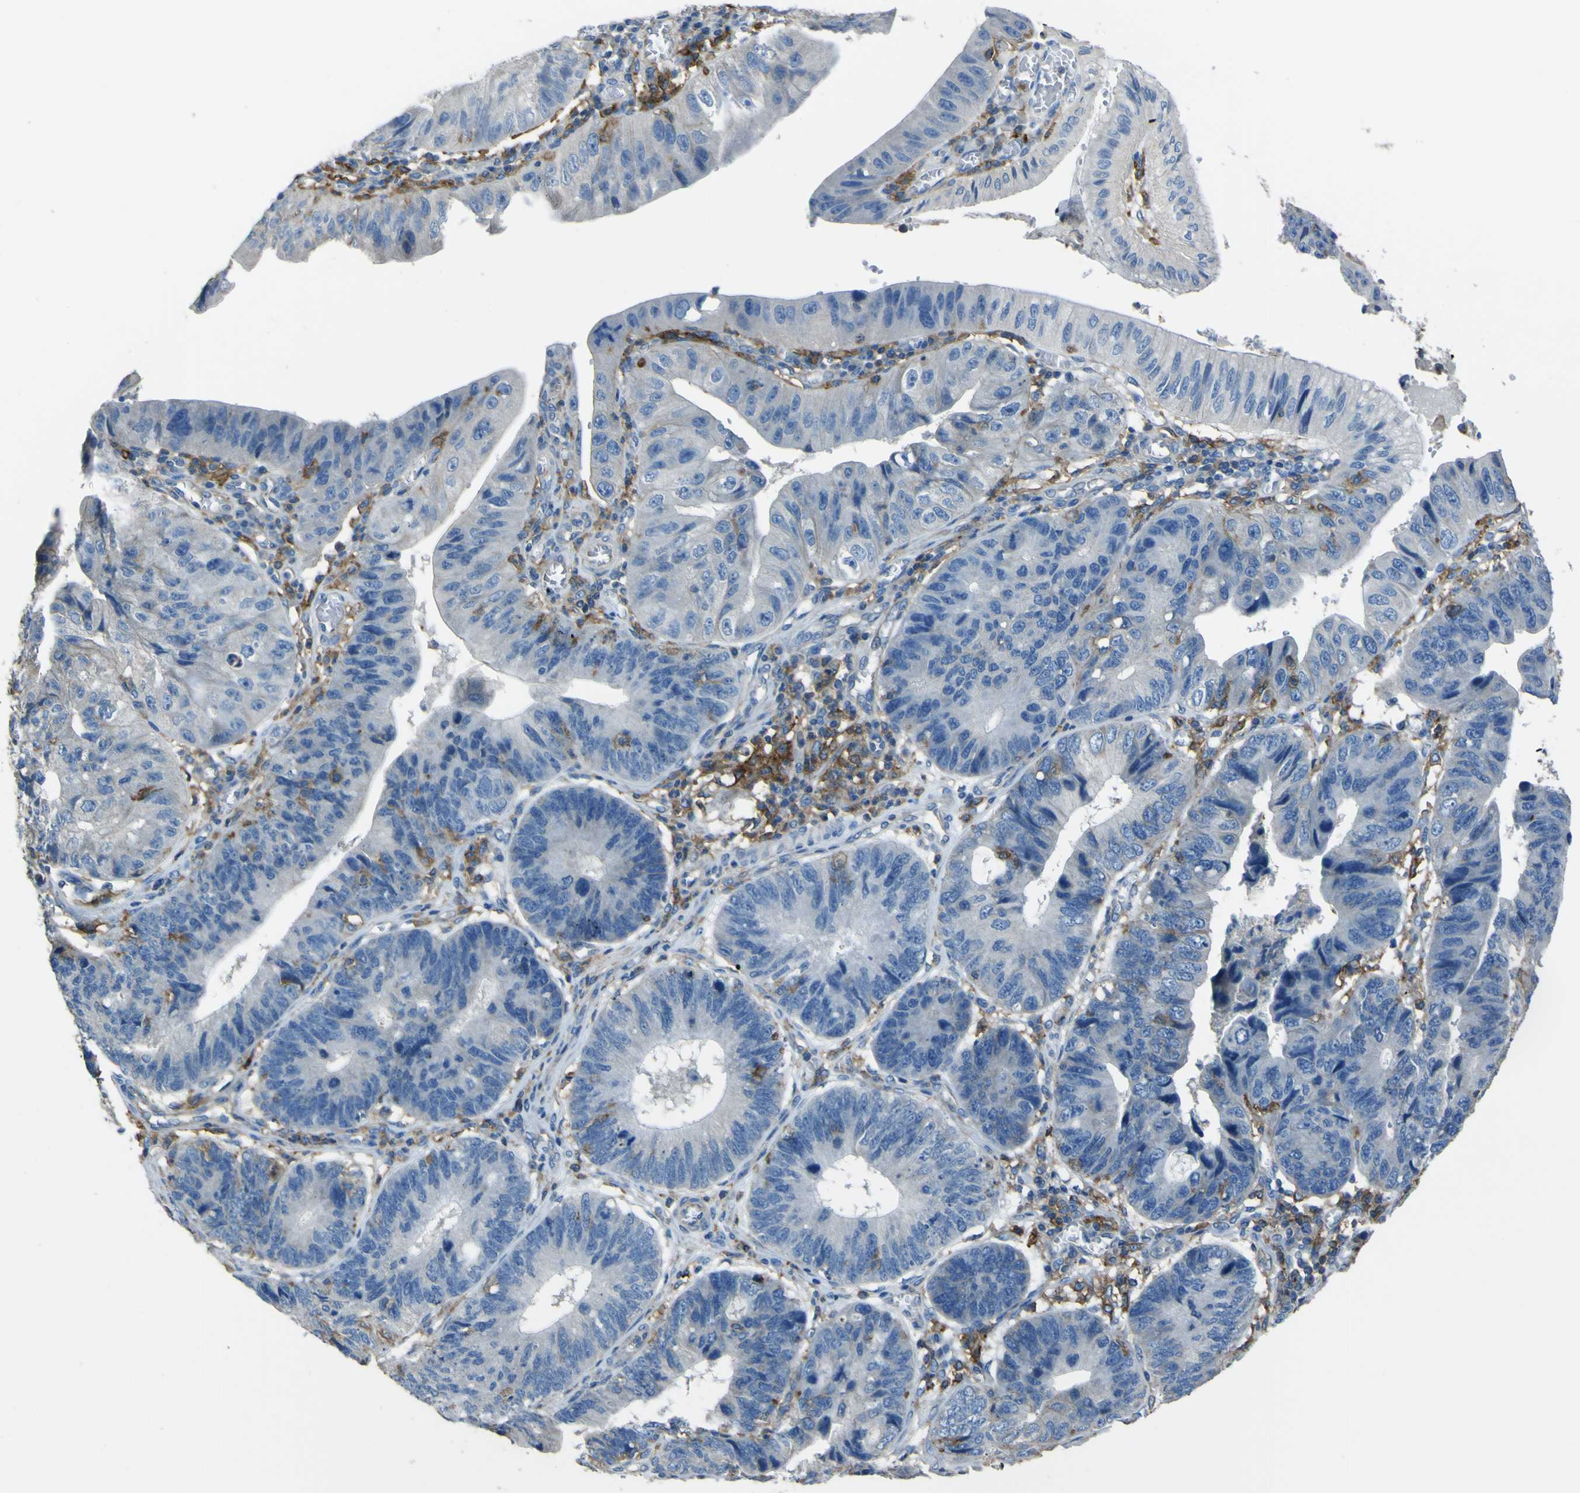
{"staining": {"intensity": "negative", "quantity": "none", "location": "none"}, "tissue": "stomach cancer", "cell_type": "Tumor cells", "image_type": "cancer", "snomed": [{"axis": "morphology", "description": "Adenocarcinoma, NOS"}, {"axis": "topography", "description": "Stomach"}], "caption": "A micrograph of adenocarcinoma (stomach) stained for a protein shows no brown staining in tumor cells.", "gene": "LAIR1", "patient": {"sex": "male", "age": 59}}